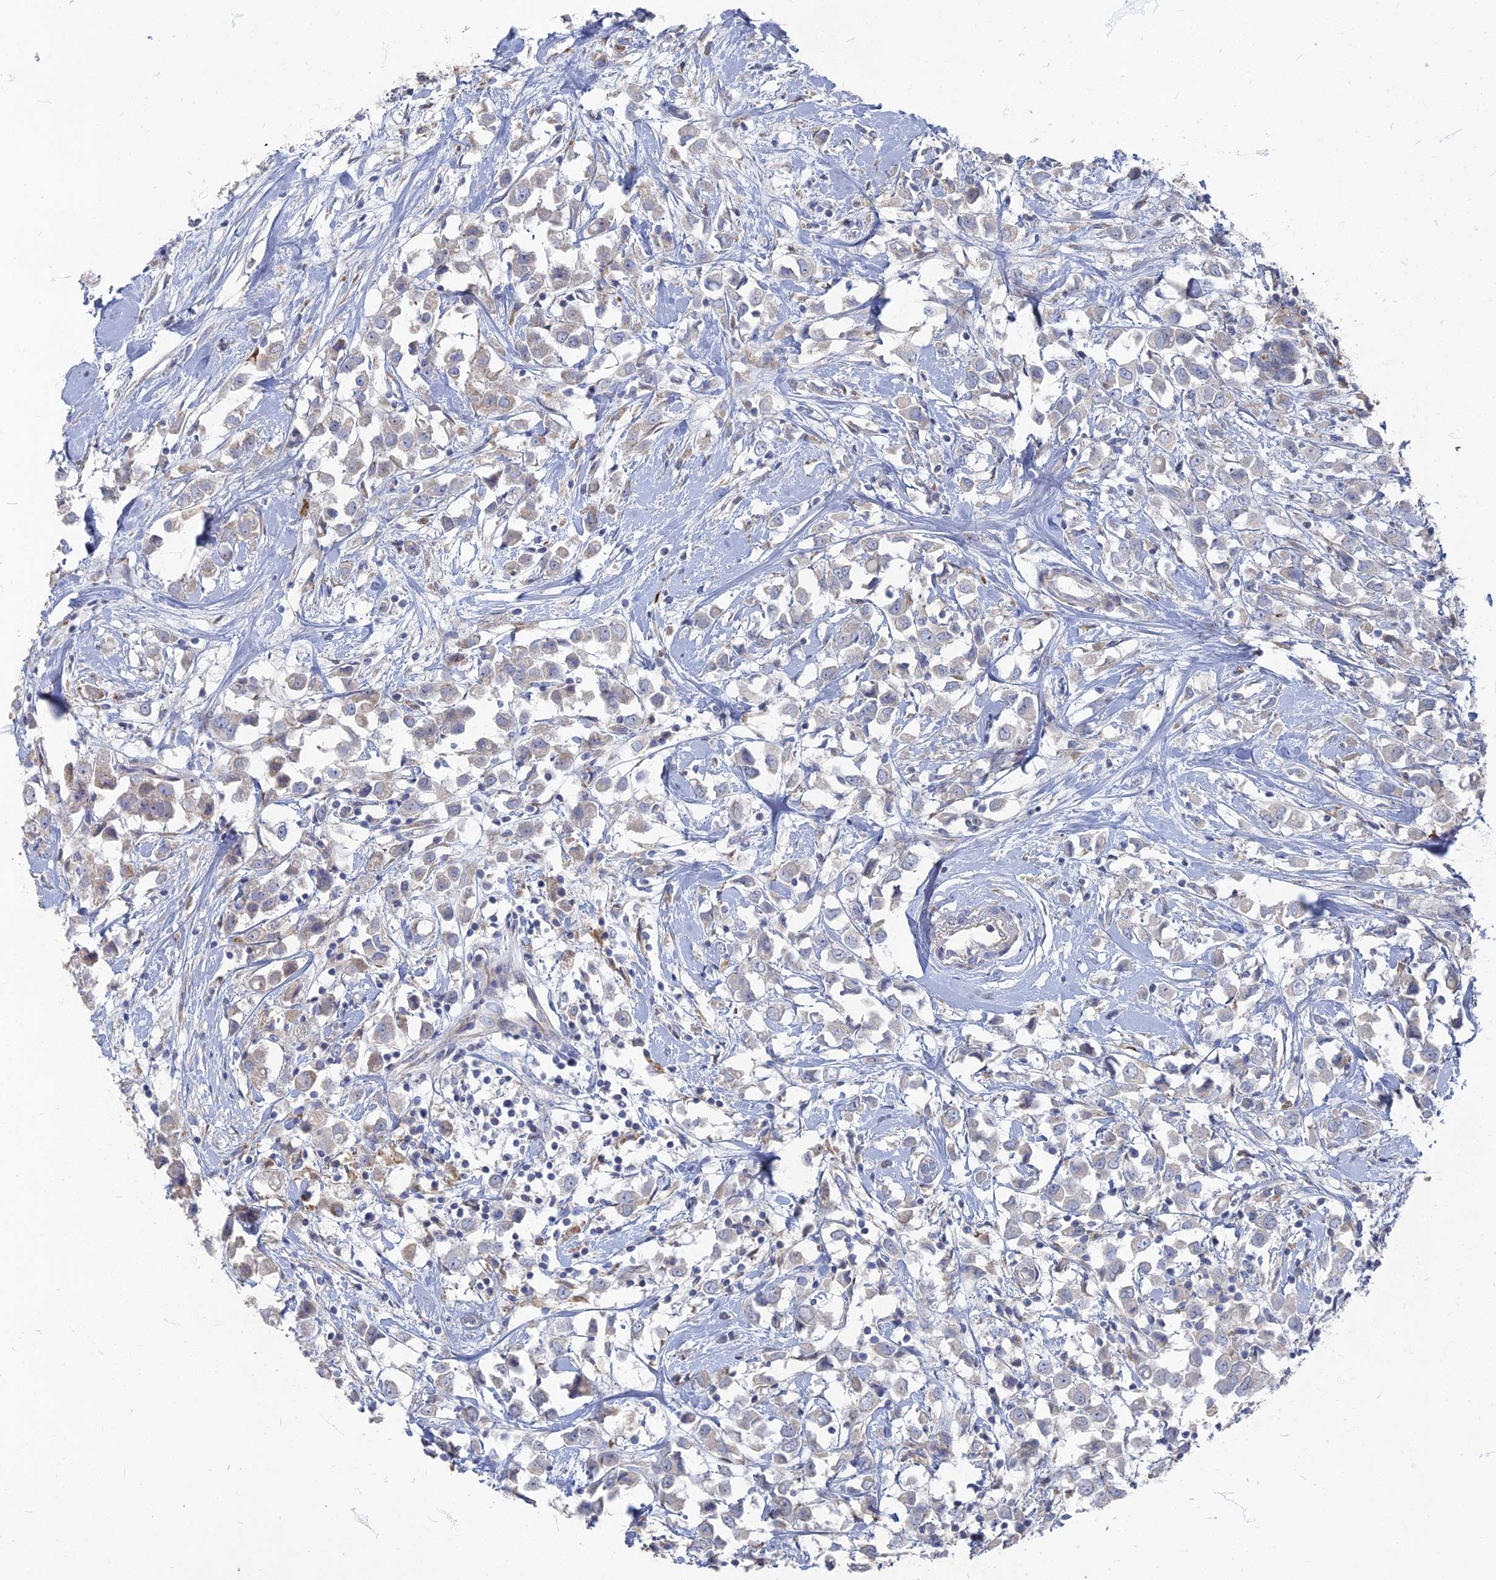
{"staining": {"intensity": "moderate", "quantity": "<25%", "location": "cytoplasmic/membranous"}, "tissue": "breast cancer", "cell_type": "Tumor cells", "image_type": "cancer", "snomed": [{"axis": "morphology", "description": "Duct carcinoma"}, {"axis": "topography", "description": "Breast"}], "caption": "Protein staining of breast cancer tissue displays moderate cytoplasmic/membranous staining in about <25% of tumor cells. (DAB (3,3'-diaminobenzidine) = brown stain, brightfield microscopy at high magnification).", "gene": "TMEM128", "patient": {"sex": "female", "age": 61}}